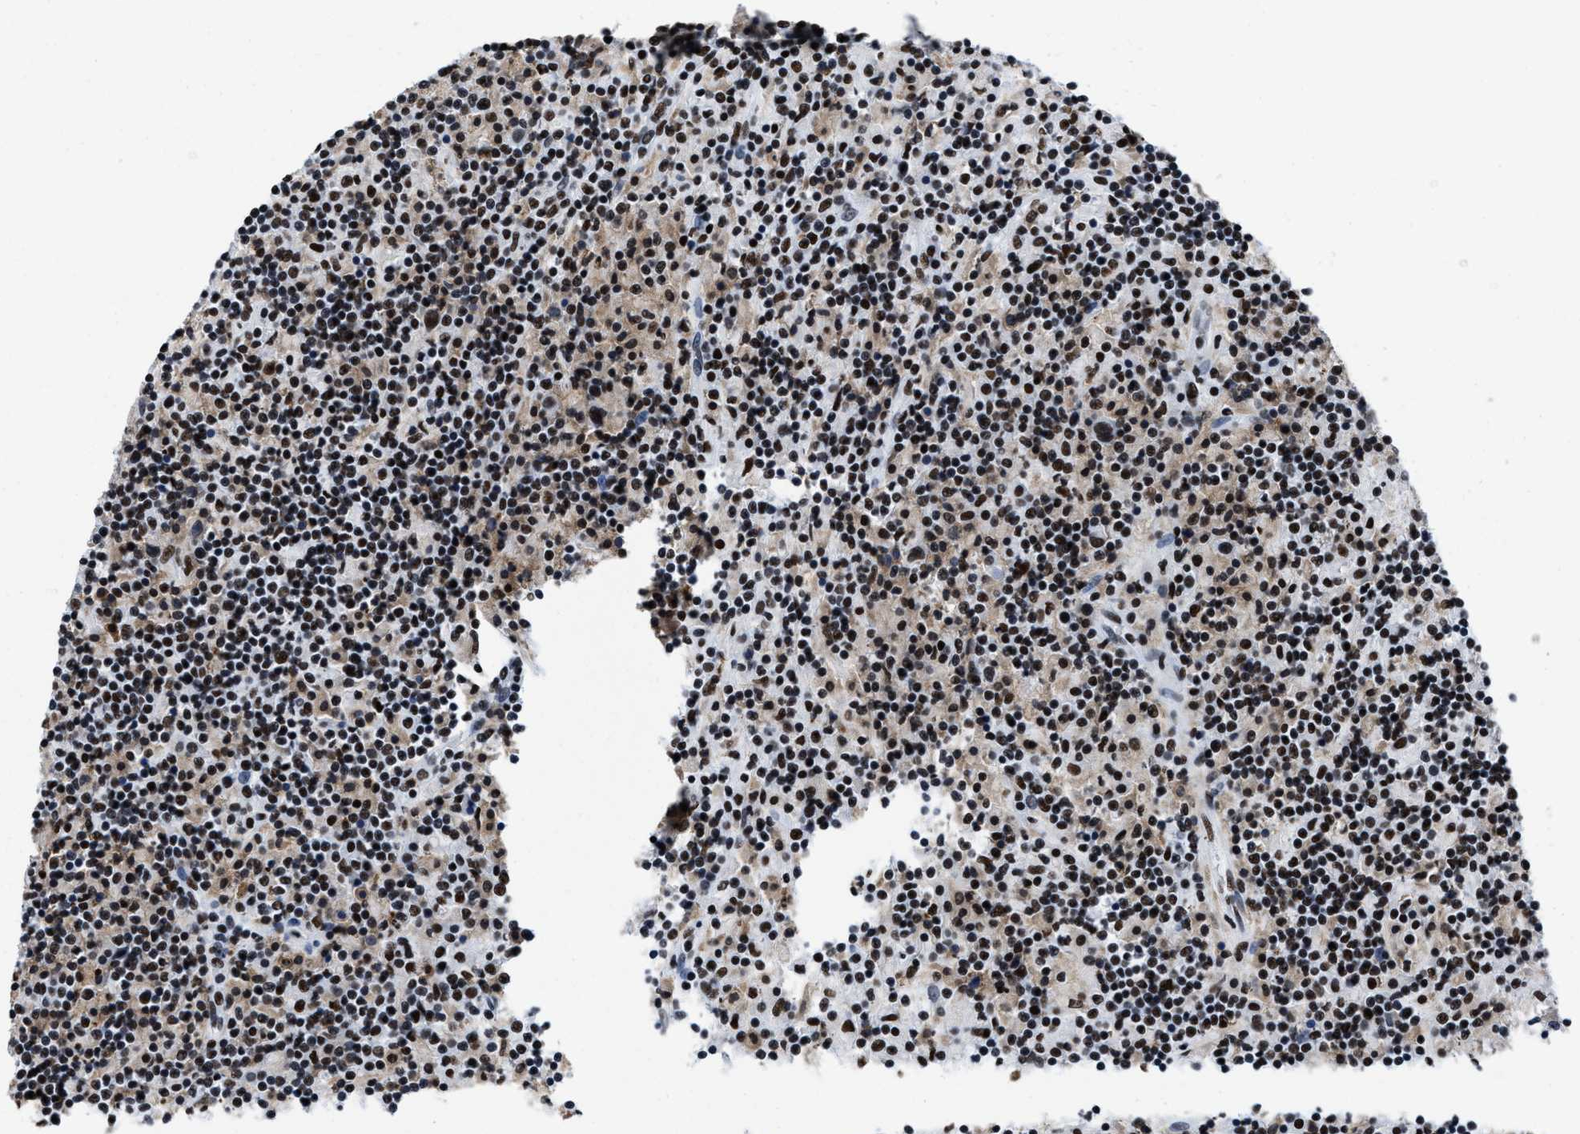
{"staining": {"intensity": "moderate", "quantity": ">75%", "location": "nuclear"}, "tissue": "lymphoma", "cell_type": "Tumor cells", "image_type": "cancer", "snomed": [{"axis": "morphology", "description": "Hodgkin's disease, NOS"}, {"axis": "topography", "description": "Lymph node"}], "caption": "Protein staining demonstrates moderate nuclear positivity in approximately >75% of tumor cells in Hodgkin's disease.", "gene": "SMARCC2", "patient": {"sex": "male", "age": 70}}